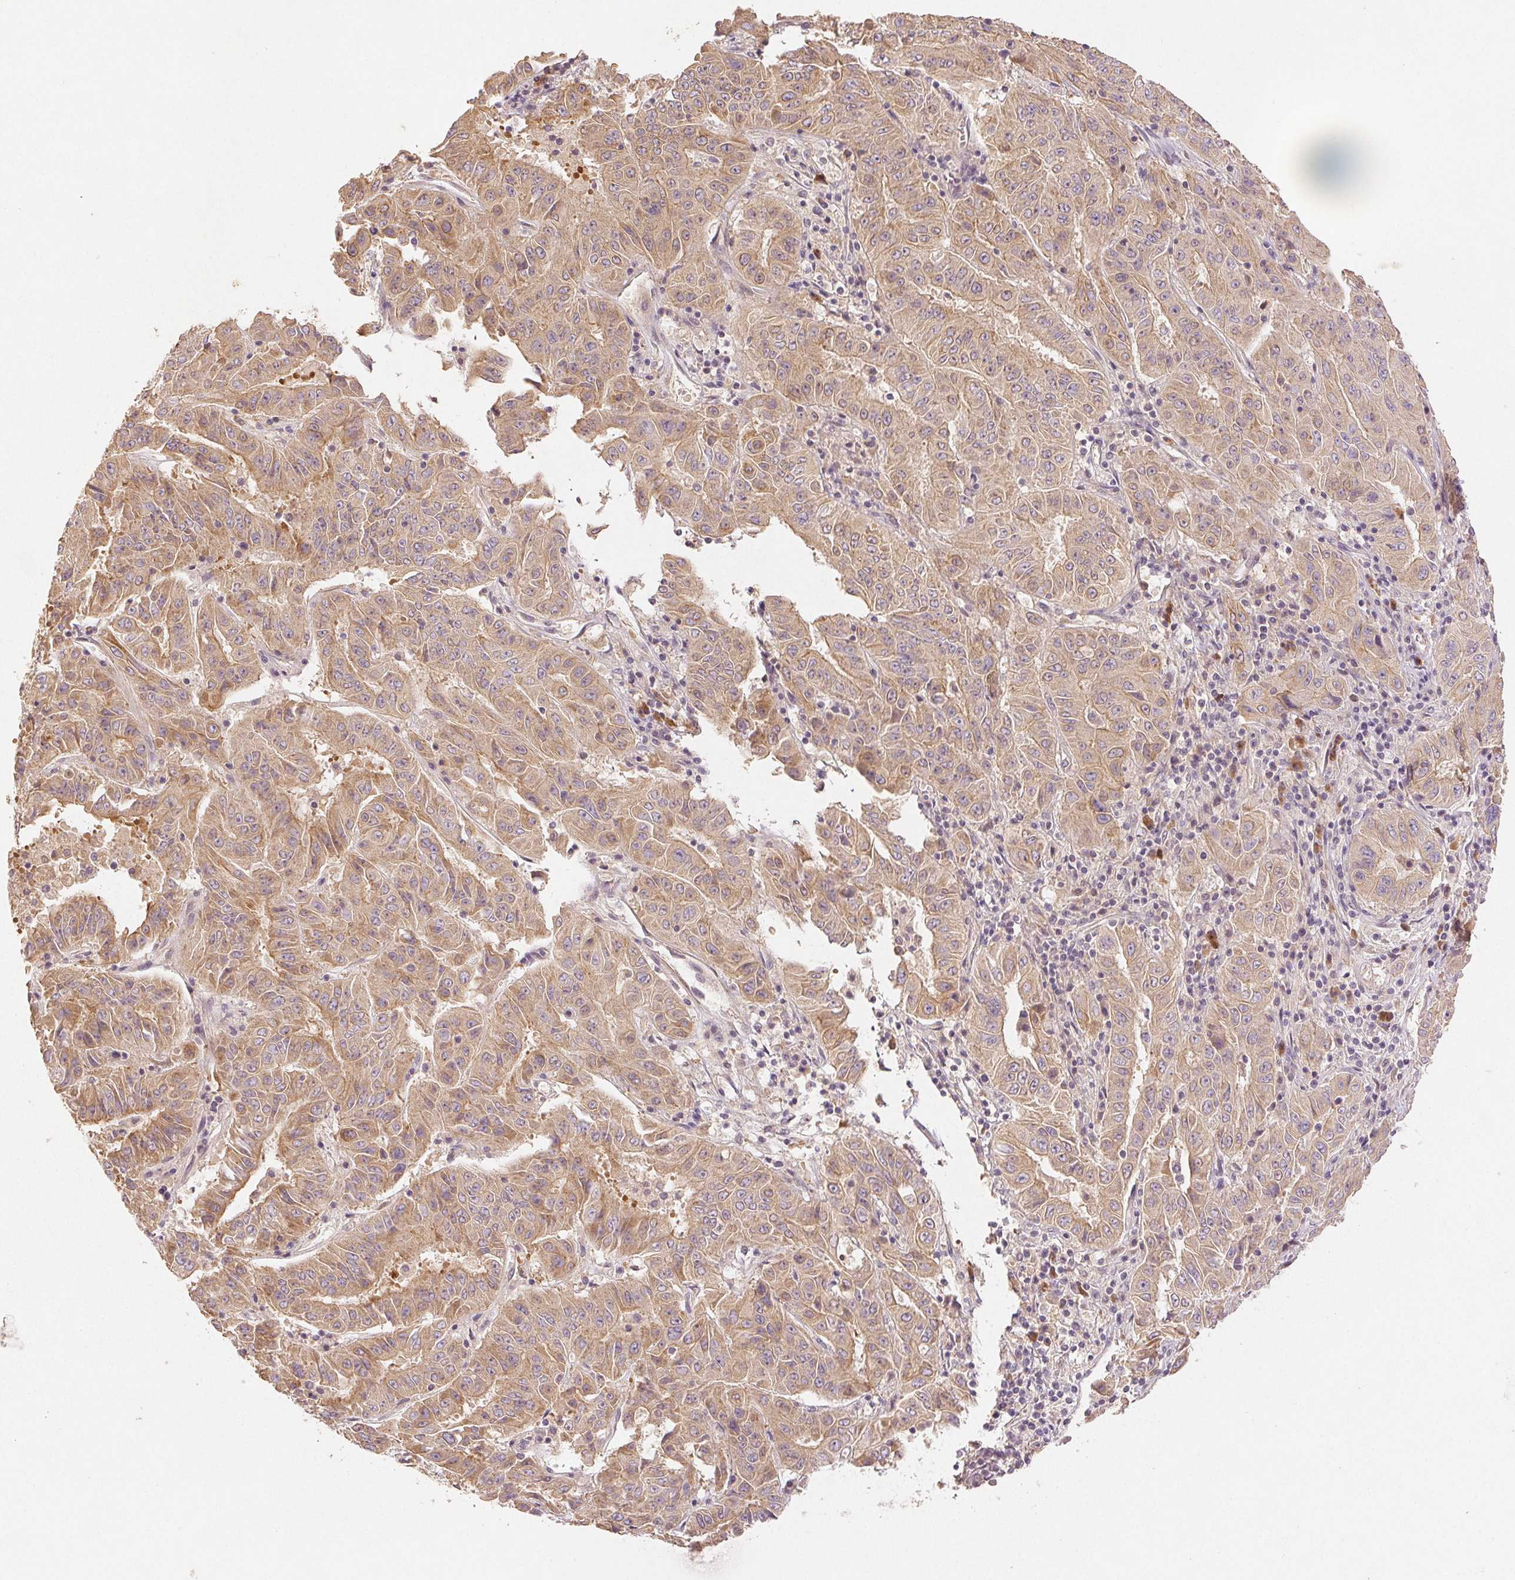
{"staining": {"intensity": "moderate", "quantity": ">75%", "location": "cytoplasmic/membranous"}, "tissue": "pancreatic cancer", "cell_type": "Tumor cells", "image_type": "cancer", "snomed": [{"axis": "morphology", "description": "Adenocarcinoma, NOS"}, {"axis": "topography", "description": "Pancreas"}], "caption": "DAB immunohistochemical staining of pancreatic cancer displays moderate cytoplasmic/membranous protein staining in approximately >75% of tumor cells.", "gene": "YIF1B", "patient": {"sex": "male", "age": 63}}